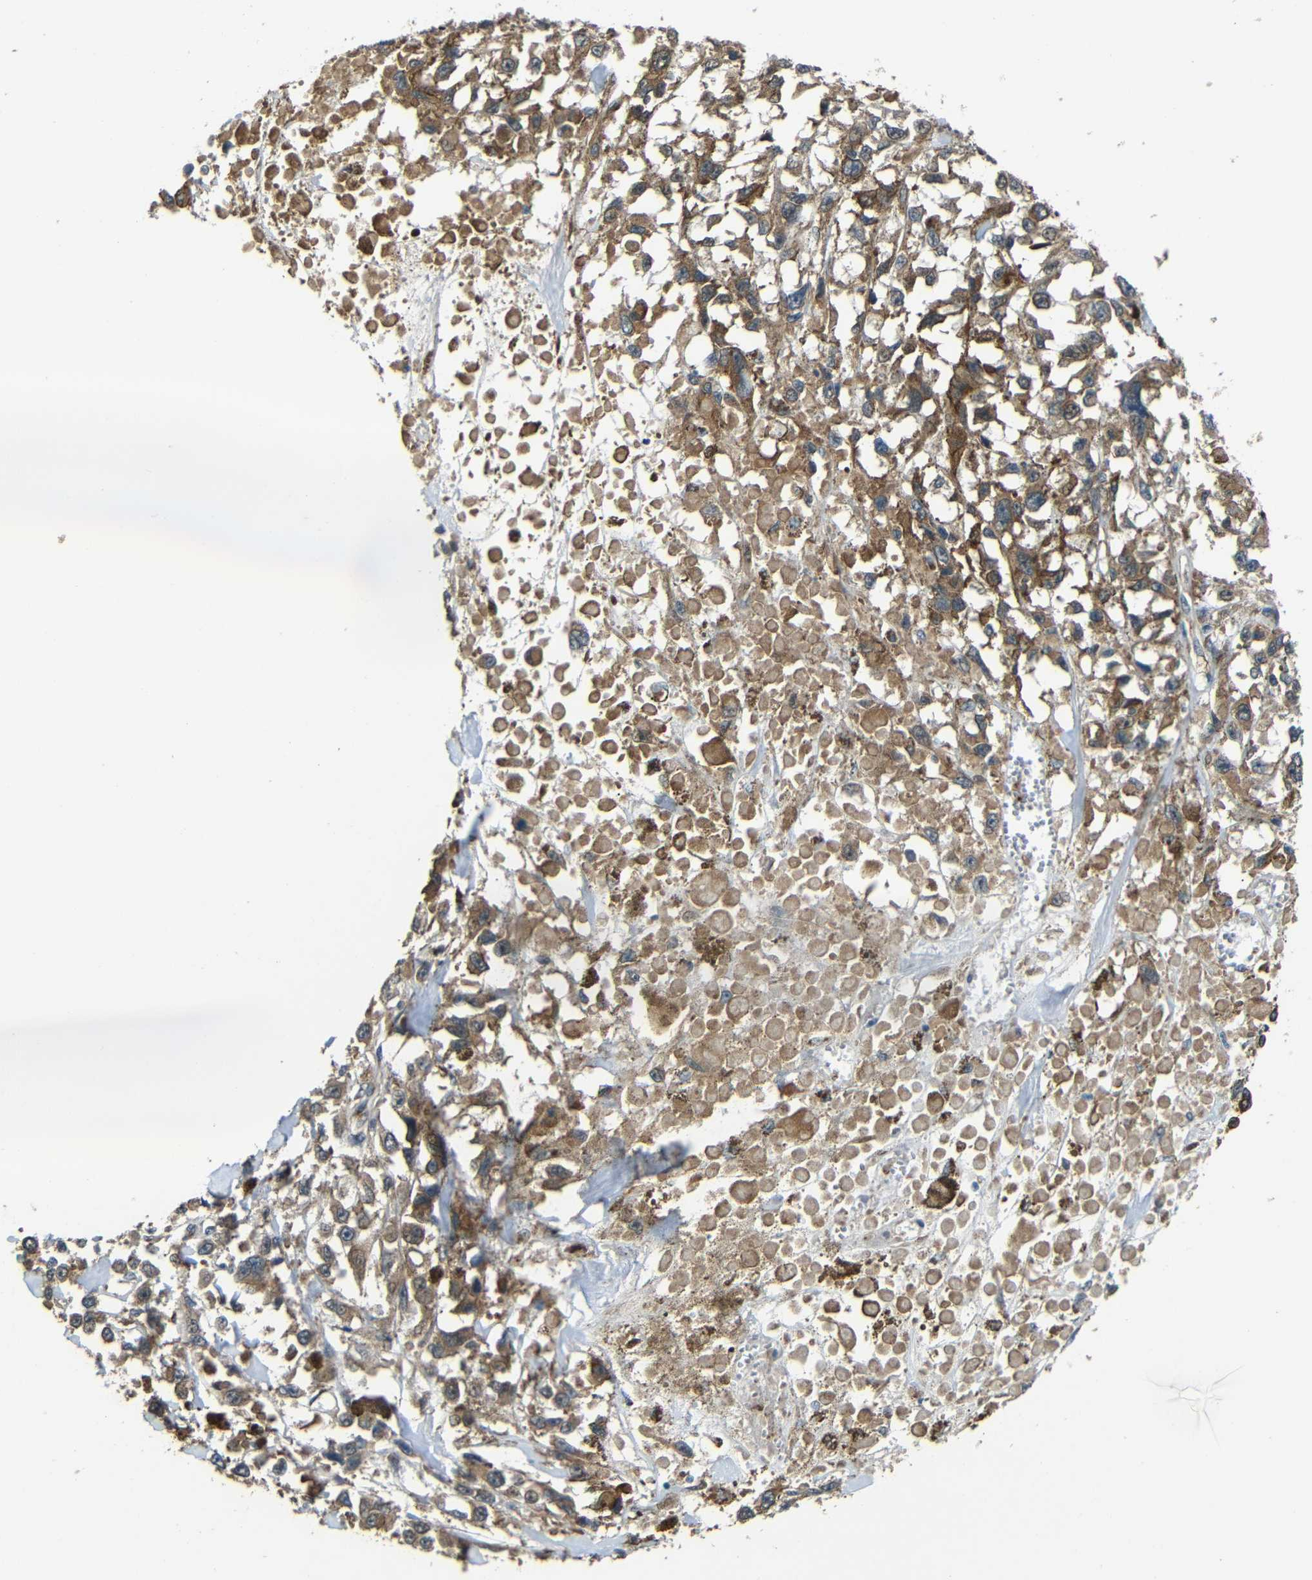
{"staining": {"intensity": "moderate", "quantity": ">75%", "location": "cytoplasmic/membranous"}, "tissue": "melanoma", "cell_type": "Tumor cells", "image_type": "cancer", "snomed": [{"axis": "morphology", "description": "Malignant melanoma, Metastatic site"}, {"axis": "topography", "description": "Lymph node"}], "caption": "Immunohistochemistry (IHC) staining of melanoma, which exhibits medium levels of moderate cytoplasmic/membranous expression in approximately >75% of tumor cells indicating moderate cytoplasmic/membranous protein positivity. The staining was performed using DAB (brown) for protein detection and nuclei were counterstained in hematoxylin (blue).", "gene": "ATP7A", "patient": {"sex": "male", "age": 59}}